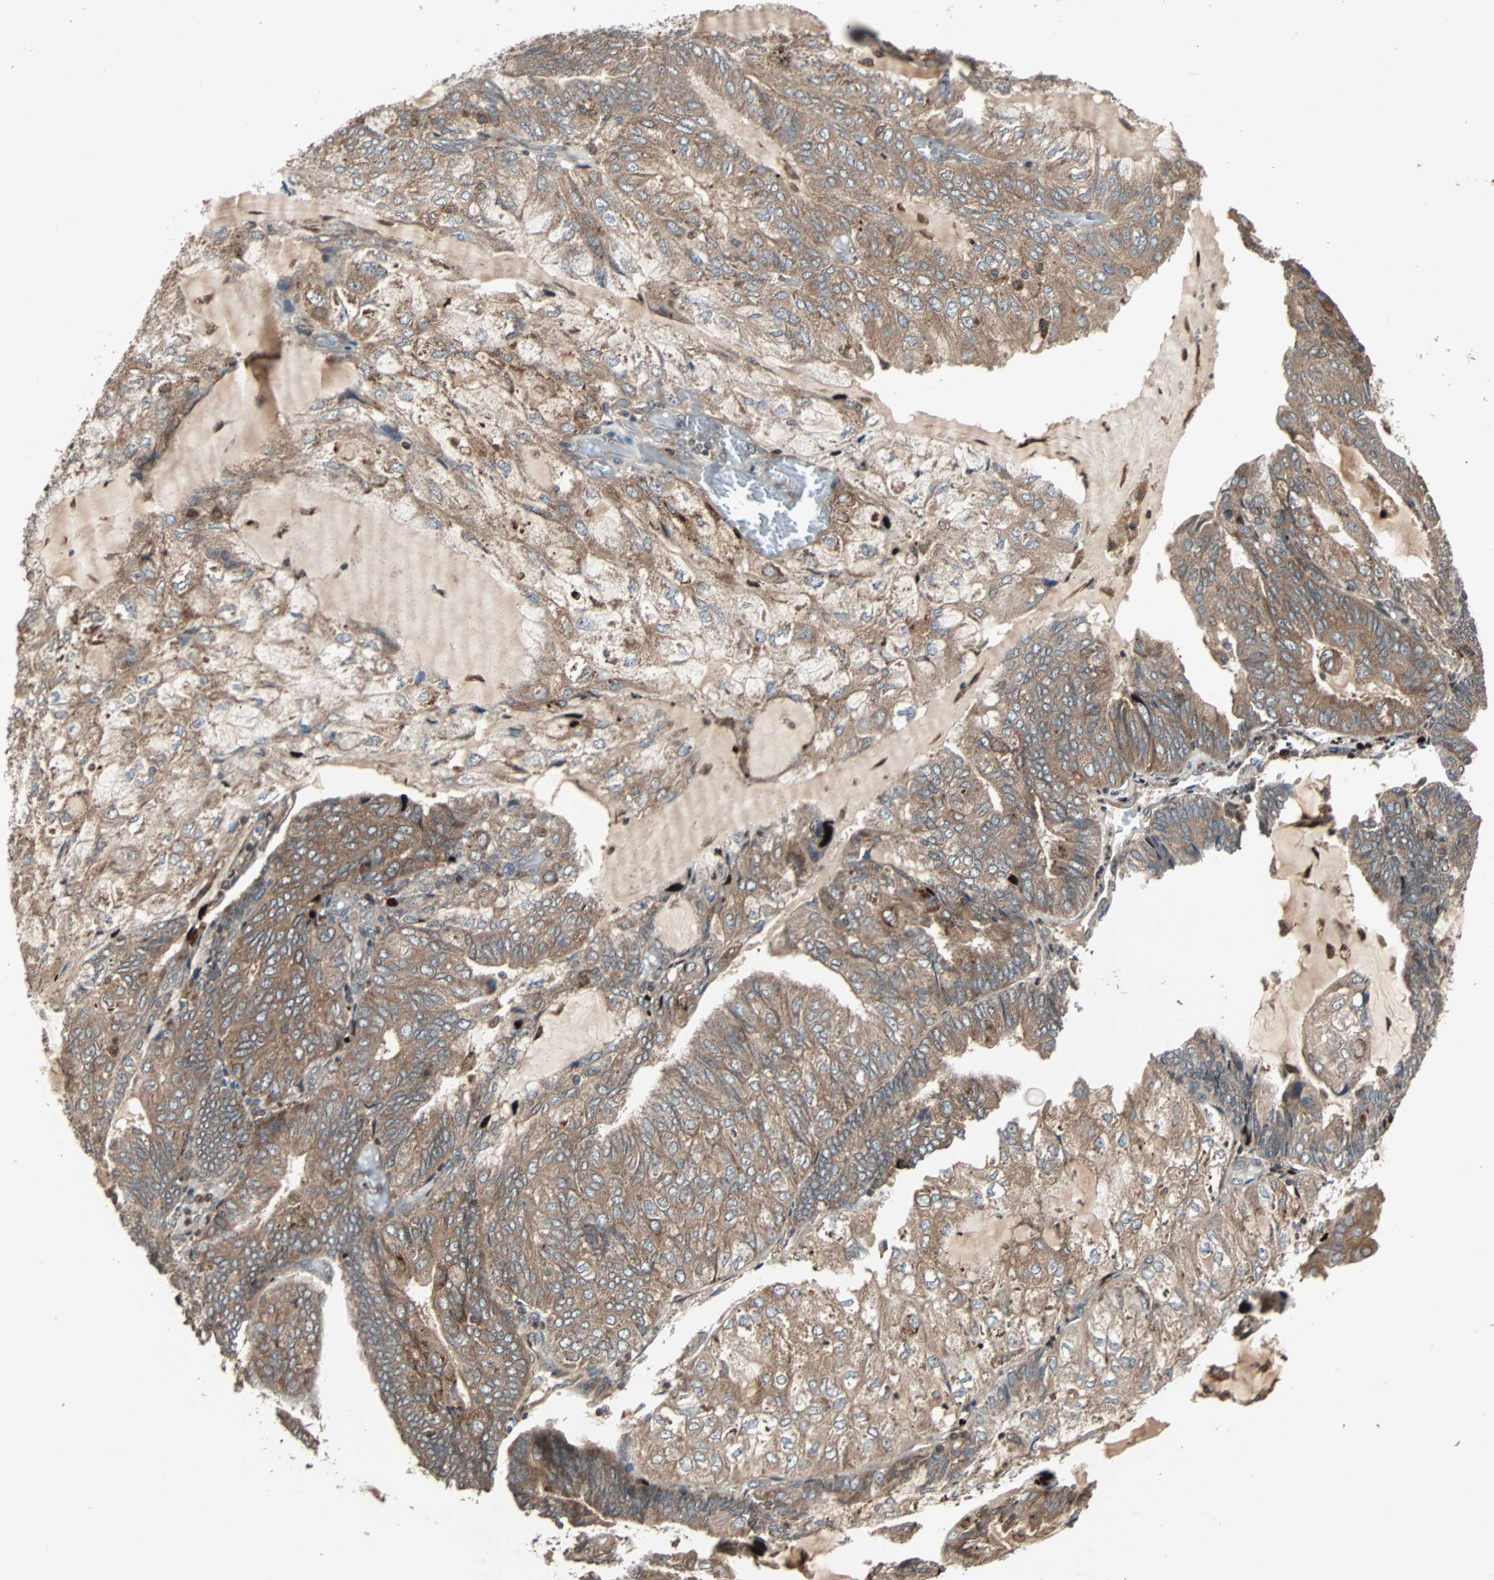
{"staining": {"intensity": "moderate", "quantity": ">75%", "location": "cytoplasmic/membranous"}, "tissue": "endometrial cancer", "cell_type": "Tumor cells", "image_type": "cancer", "snomed": [{"axis": "morphology", "description": "Adenocarcinoma, NOS"}, {"axis": "topography", "description": "Endometrium"}], "caption": "High-magnification brightfield microscopy of endometrial cancer stained with DAB (3,3'-diaminobenzidine) (brown) and counterstained with hematoxylin (blue). tumor cells exhibit moderate cytoplasmic/membranous expression is identified in approximately>75% of cells. (DAB IHC, brown staining for protein, blue staining for nuclei).", "gene": "RAB7A", "patient": {"sex": "female", "age": 81}}